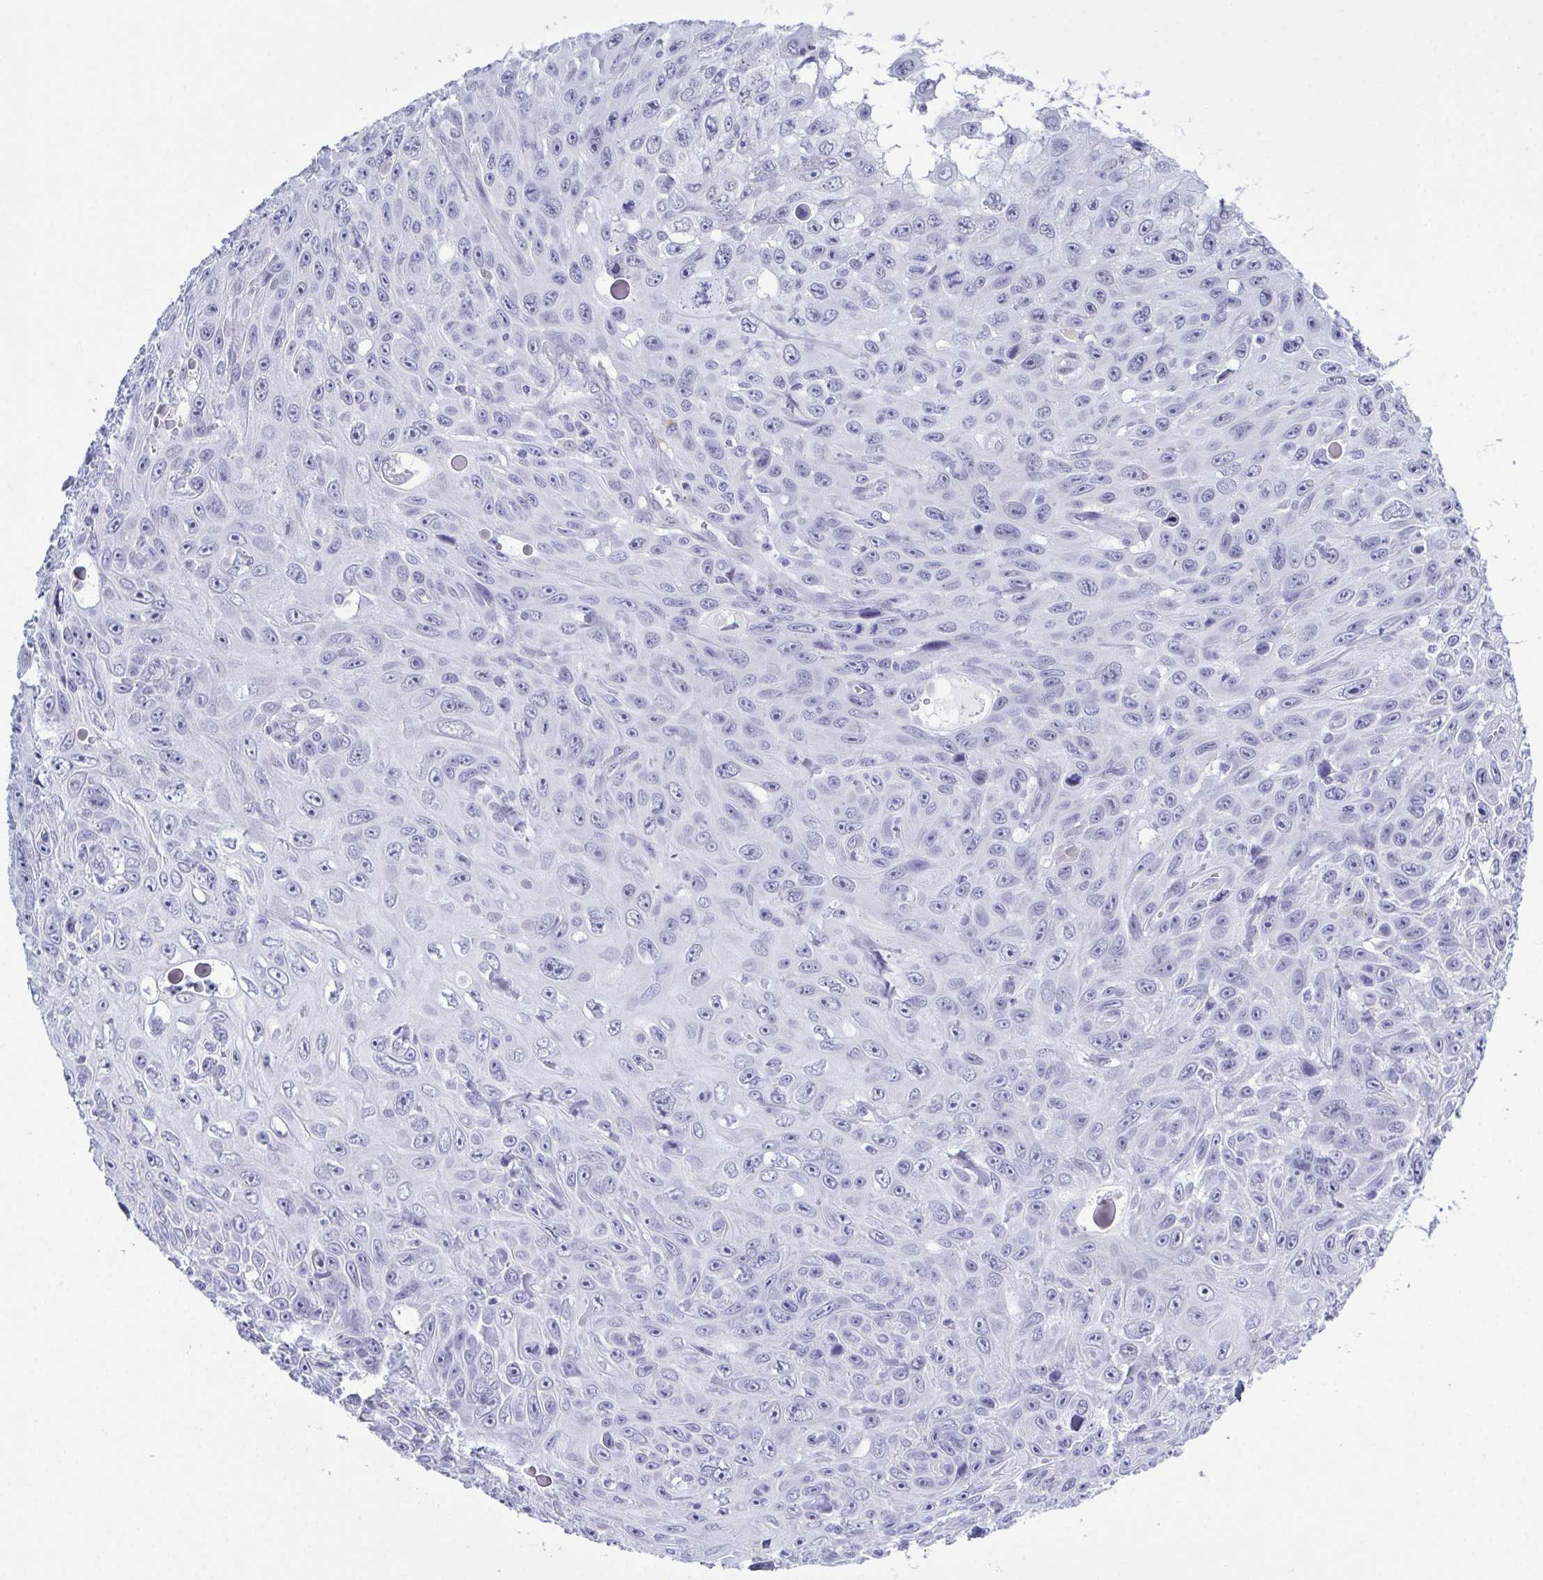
{"staining": {"intensity": "negative", "quantity": "none", "location": "none"}, "tissue": "skin cancer", "cell_type": "Tumor cells", "image_type": "cancer", "snomed": [{"axis": "morphology", "description": "Squamous cell carcinoma, NOS"}, {"axis": "topography", "description": "Skin"}], "caption": "Immunohistochemical staining of human squamous cell carcinoma (skin) exhibits no significant staining in tumor cells.", "gene": "SUGP2", "patient": {"sex": "male", "age": 82}}